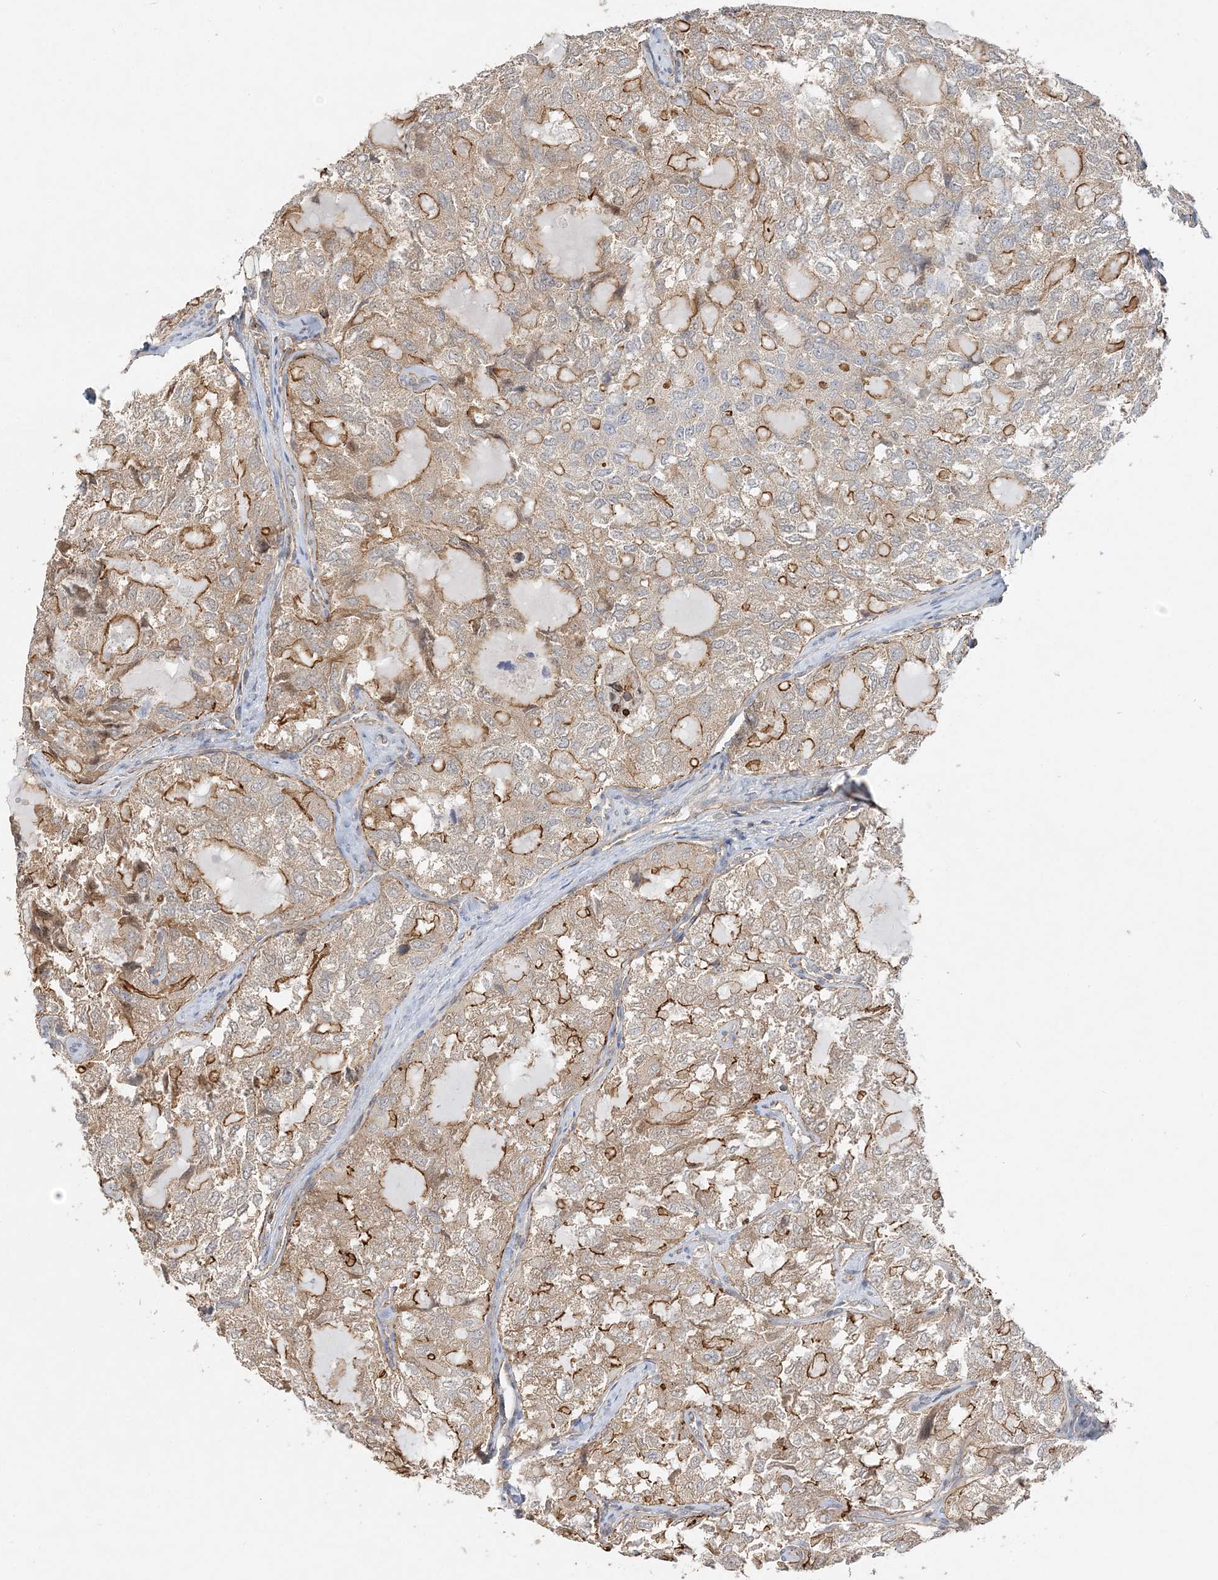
{"staining": {"intensity": "moderate", "quantity": "25%-75%", "location": "cytoplasmic/membranous"}, "tissue": "thyroid cancer", "cell_type": "Tumor cells", "image_type": "cancer", "snomed": [{"axis": "morphology", "description": "Follicular adenoma carcinoma, NOS"}, {"axis": "topography", "description": "Thyroid gland"}], "caption": "An immunohistochemistry photomicrograph of tumor tissue is shown. Protein staining in brown shows moderate cytoplasmic/membranous positivity in follicular adenoma carcinoma (thyroid) within tumor cells.", "gene": "MAT2B", "patient": {"sex": "male", "age": 75}}